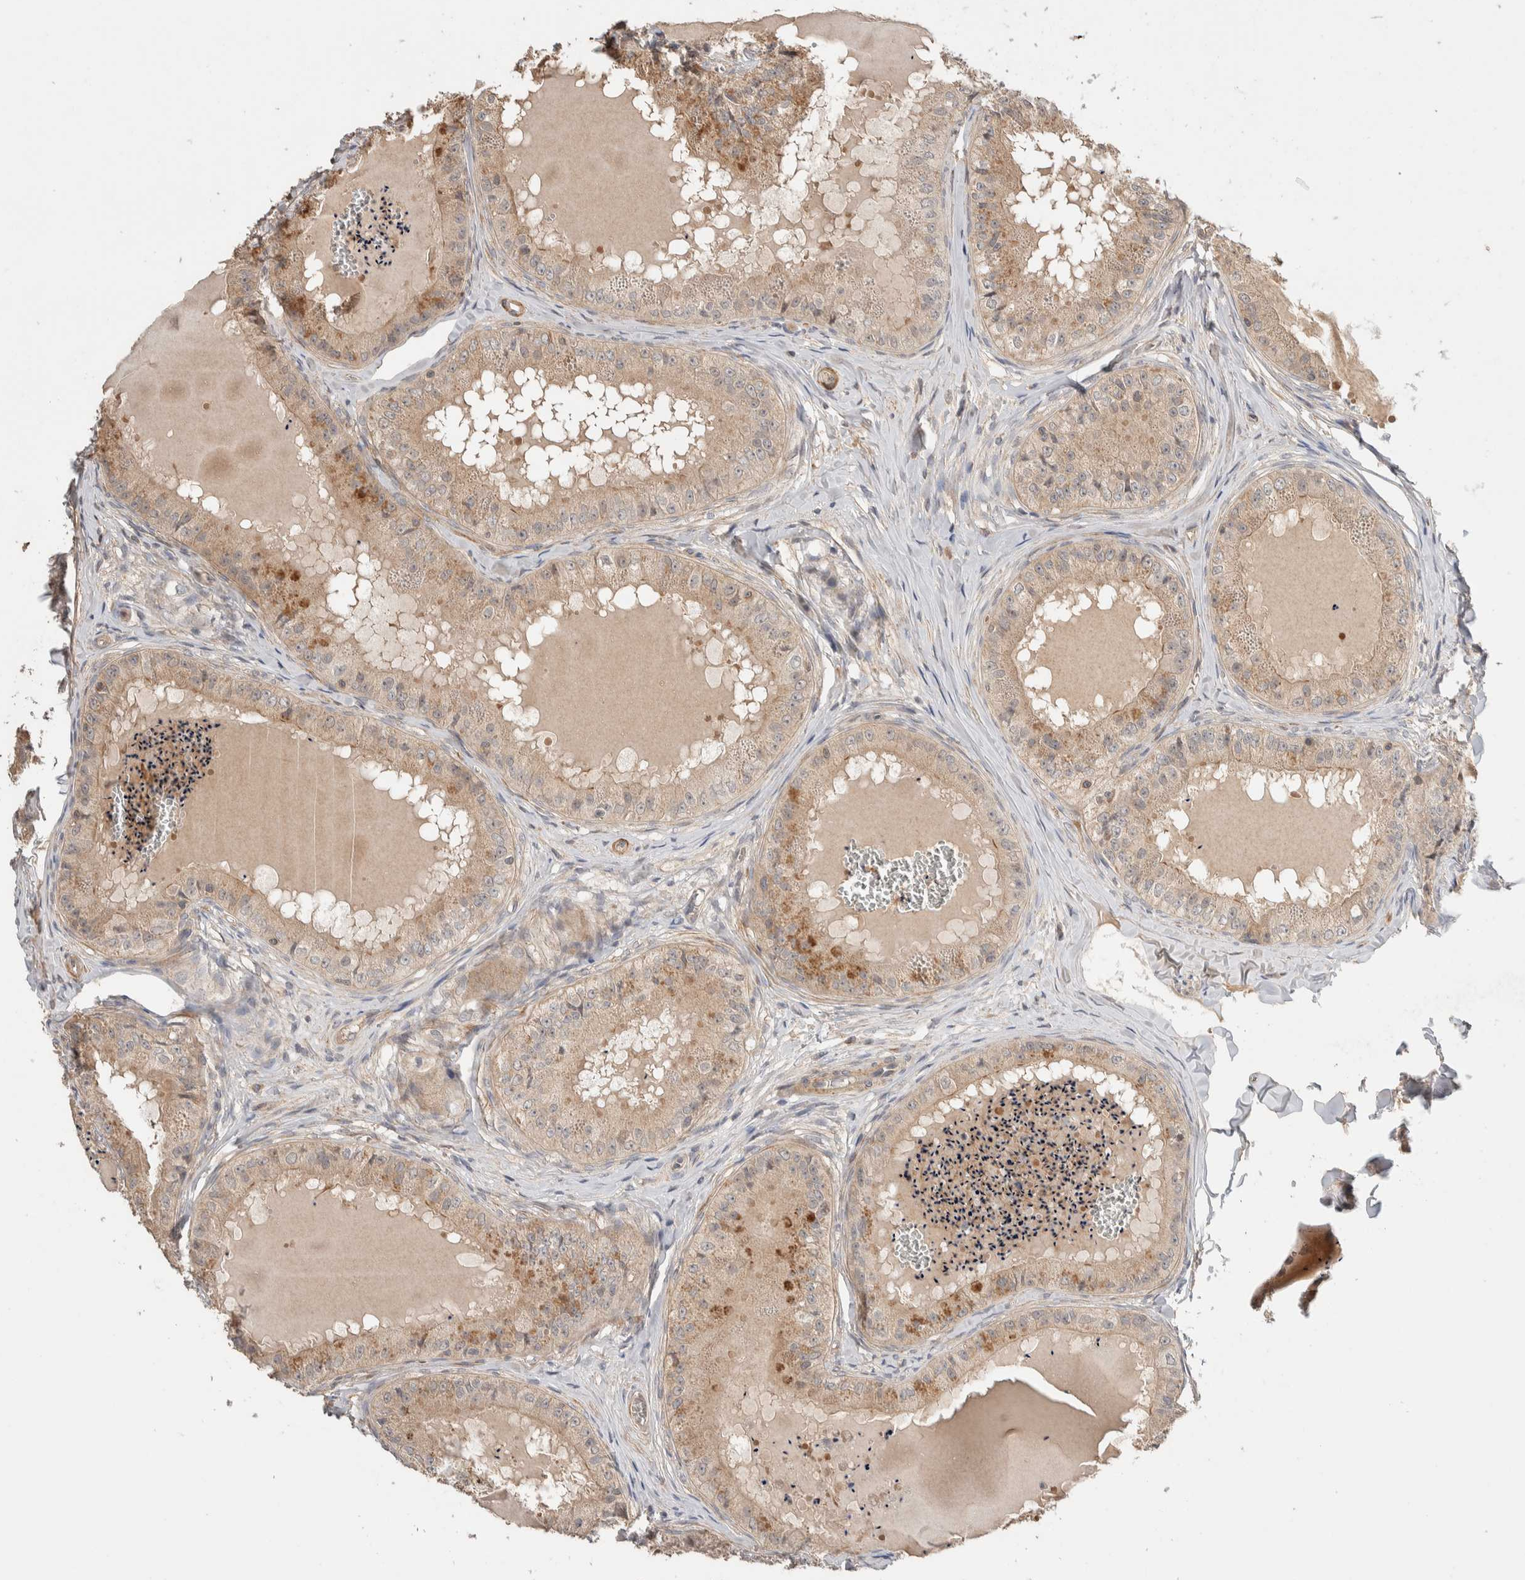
{"staining": {"intensity": "weak", "quantity": ">75%", "location": "cytoplasmic/membranous"}, "tissue": "epididymis", "cell_type": "Glandular cells", "image_type": "normal", "snomed": [{"axis": "morphology", "description": "Normal tissue, NOS"}, {"axis": "topography", "description": "Epididymis"}], "caption": "The micrograph reveals staining of unremarkable epididymis, revealing weak cytoplasmic/membranous protein positivity (brown color) within glandular cells. (DAB (3,3'-diaminobenzidine) IHC with brightfield microscopy, high magnification).", "gene": "WDR91", "patient": {"sex": "male", "age": 31}}